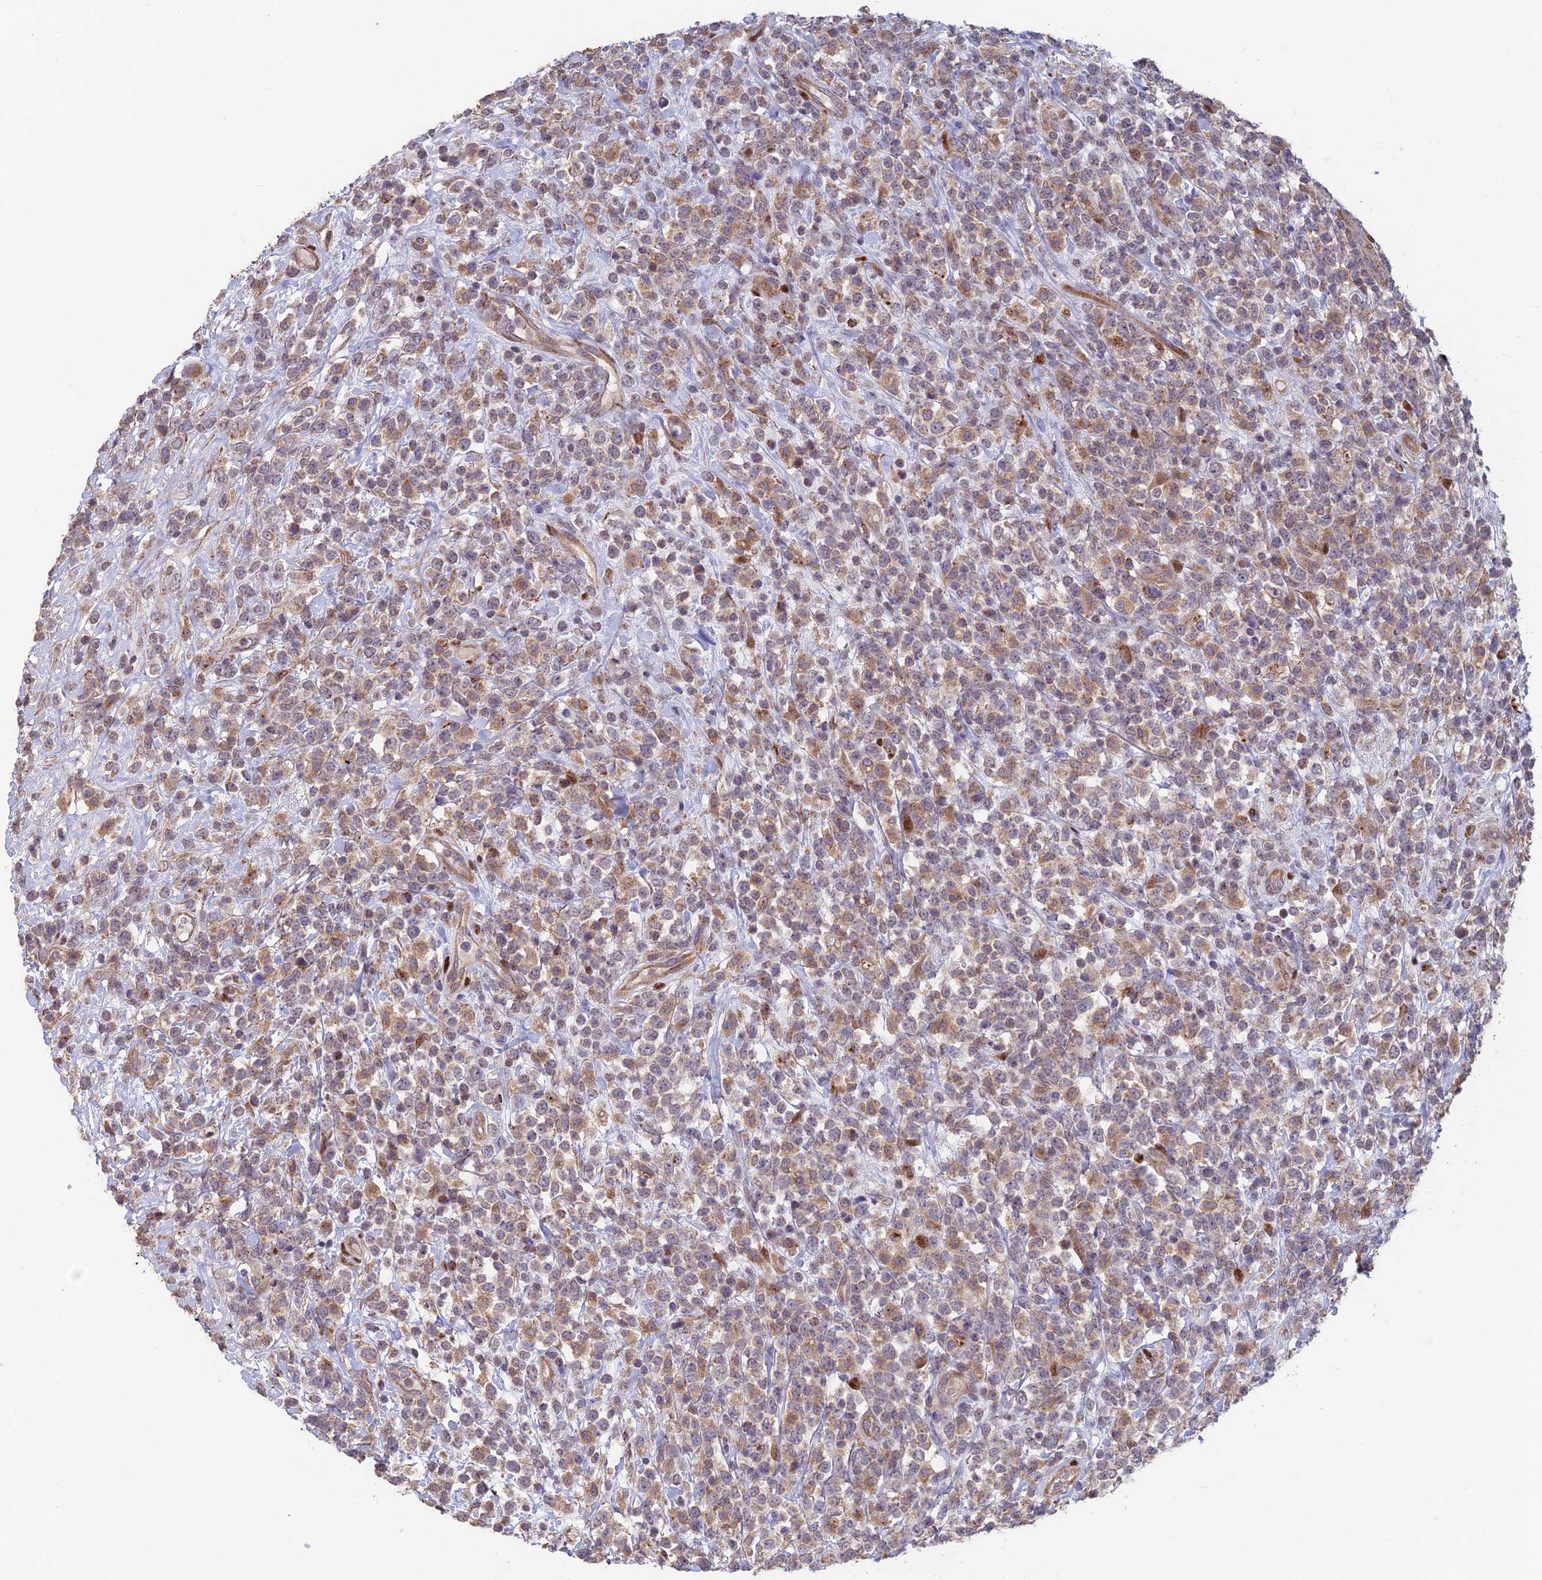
{"staining": {"intensity": "moderate", "quantity": "25%-75%", "location": "cytoplasmic/membranous"}, "tissue": "lymphoma", "cell_type": "Tumor cells", "image_type": "cancer", "snomed": [{"axis": "morphology", "description": "Malignant lymphoma, non-Hodgkin's type, High grade"}, {"axis": "topography", "description": "Colon"}], "caption": "Immunohistochemical staining of human lymphoma demonstrates medium levels of moderate cytoplasmic/membranous protein positivity in approximately 25%-75% of tumor cells.", "gene": "FOXS1", "patient": {"sex": "female", "age": 53}}